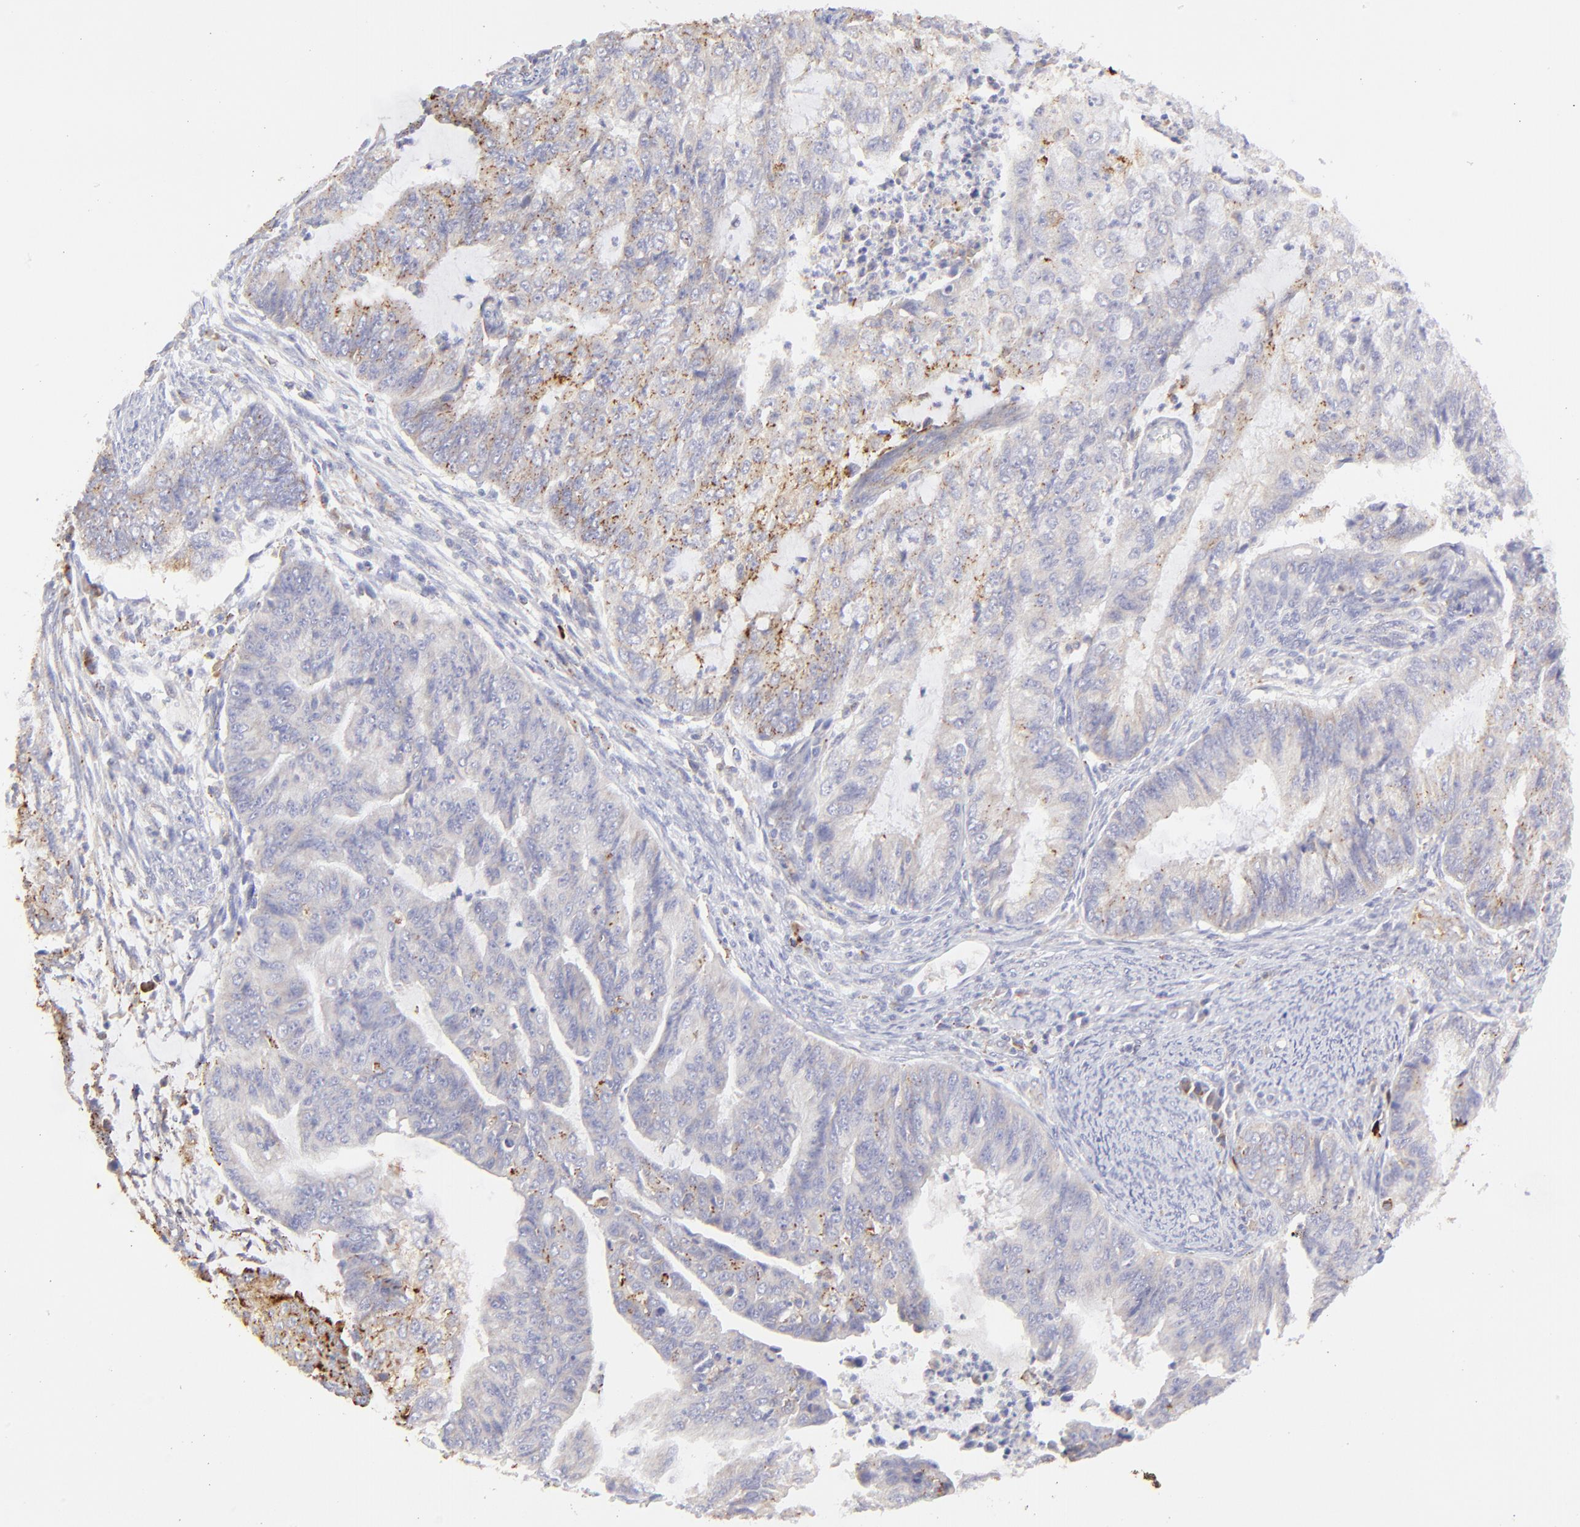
{"staining": {"intensity": "weak", "quantity": ">75%", "location": "cytoplasmic/membranous"}, "tissue": "endometrial cancer", "cell_type": "Tumor cells", "image_type": "cancer", "snomed": [{"axis": "morphology", "description": "Adenocarcinoma, NOS"}, {"axis": "topography", "description": "Endometrium"}], "caption": "Human endometrial cancer stained with a brown dye shows weak cytoplasmic/membranous positive staining in approximately >75% of tumor cells.", "gene": "LHFPL1", "patient": {"sex": "female", "age": 75}}